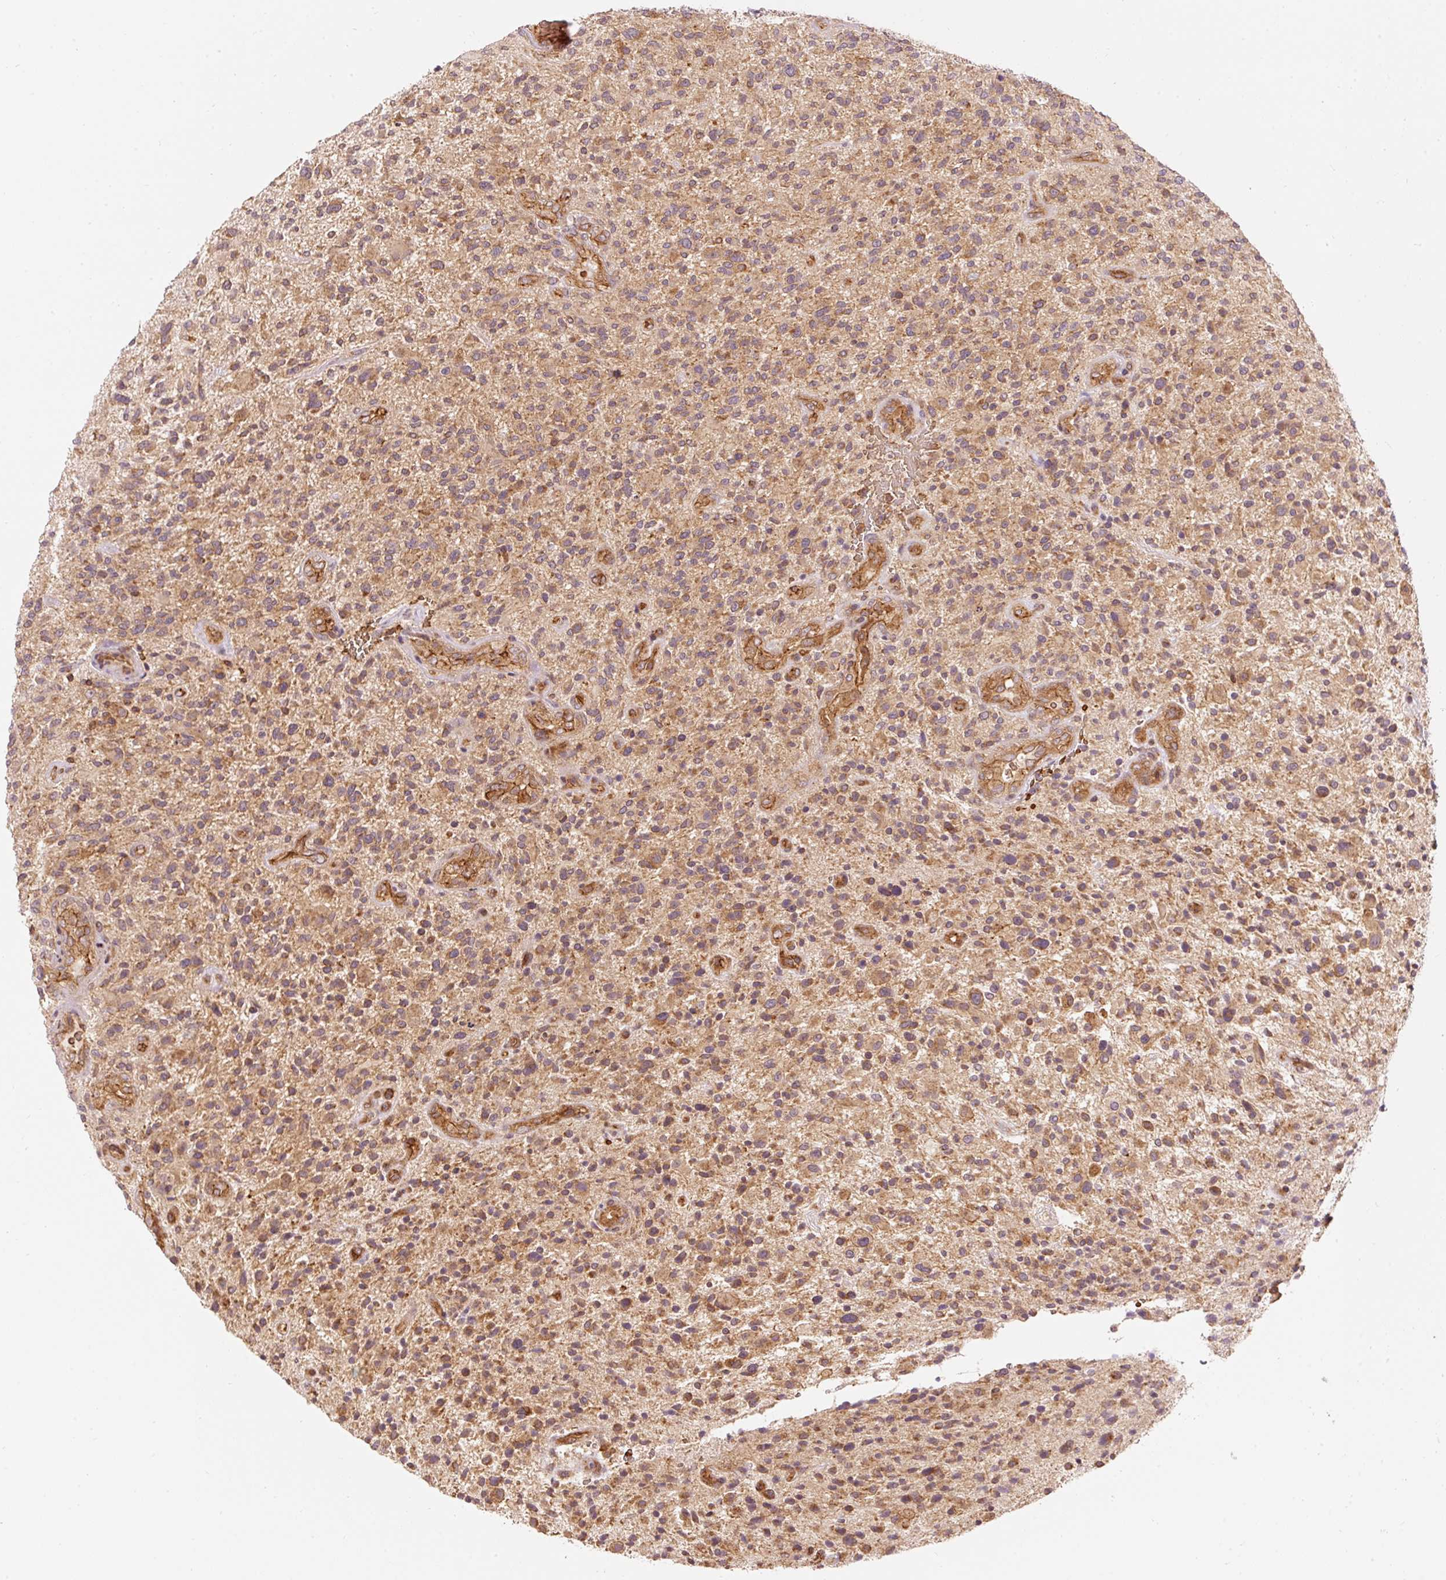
{"staining": {"intensity": "moderate", "quantity": "25%-75%", "location": "cytoplasmic/membranous"}, "tissue": "glioma", "cell_type": "Tumor cells", "image_type": "cancer", "snomed": [{"axis": "morphology", "description": "Glioma, malignant, High grade"}, {"axis": "topography", "description": "Brain"}], "caption": "Immunohistochemical staining of glioma displays moderate cytoplasmic/membranous protein staining in approximately 25%-75% of tumor cells.", "gene": "ADCY4", "patient": {"sex": "male", "age": 47}}